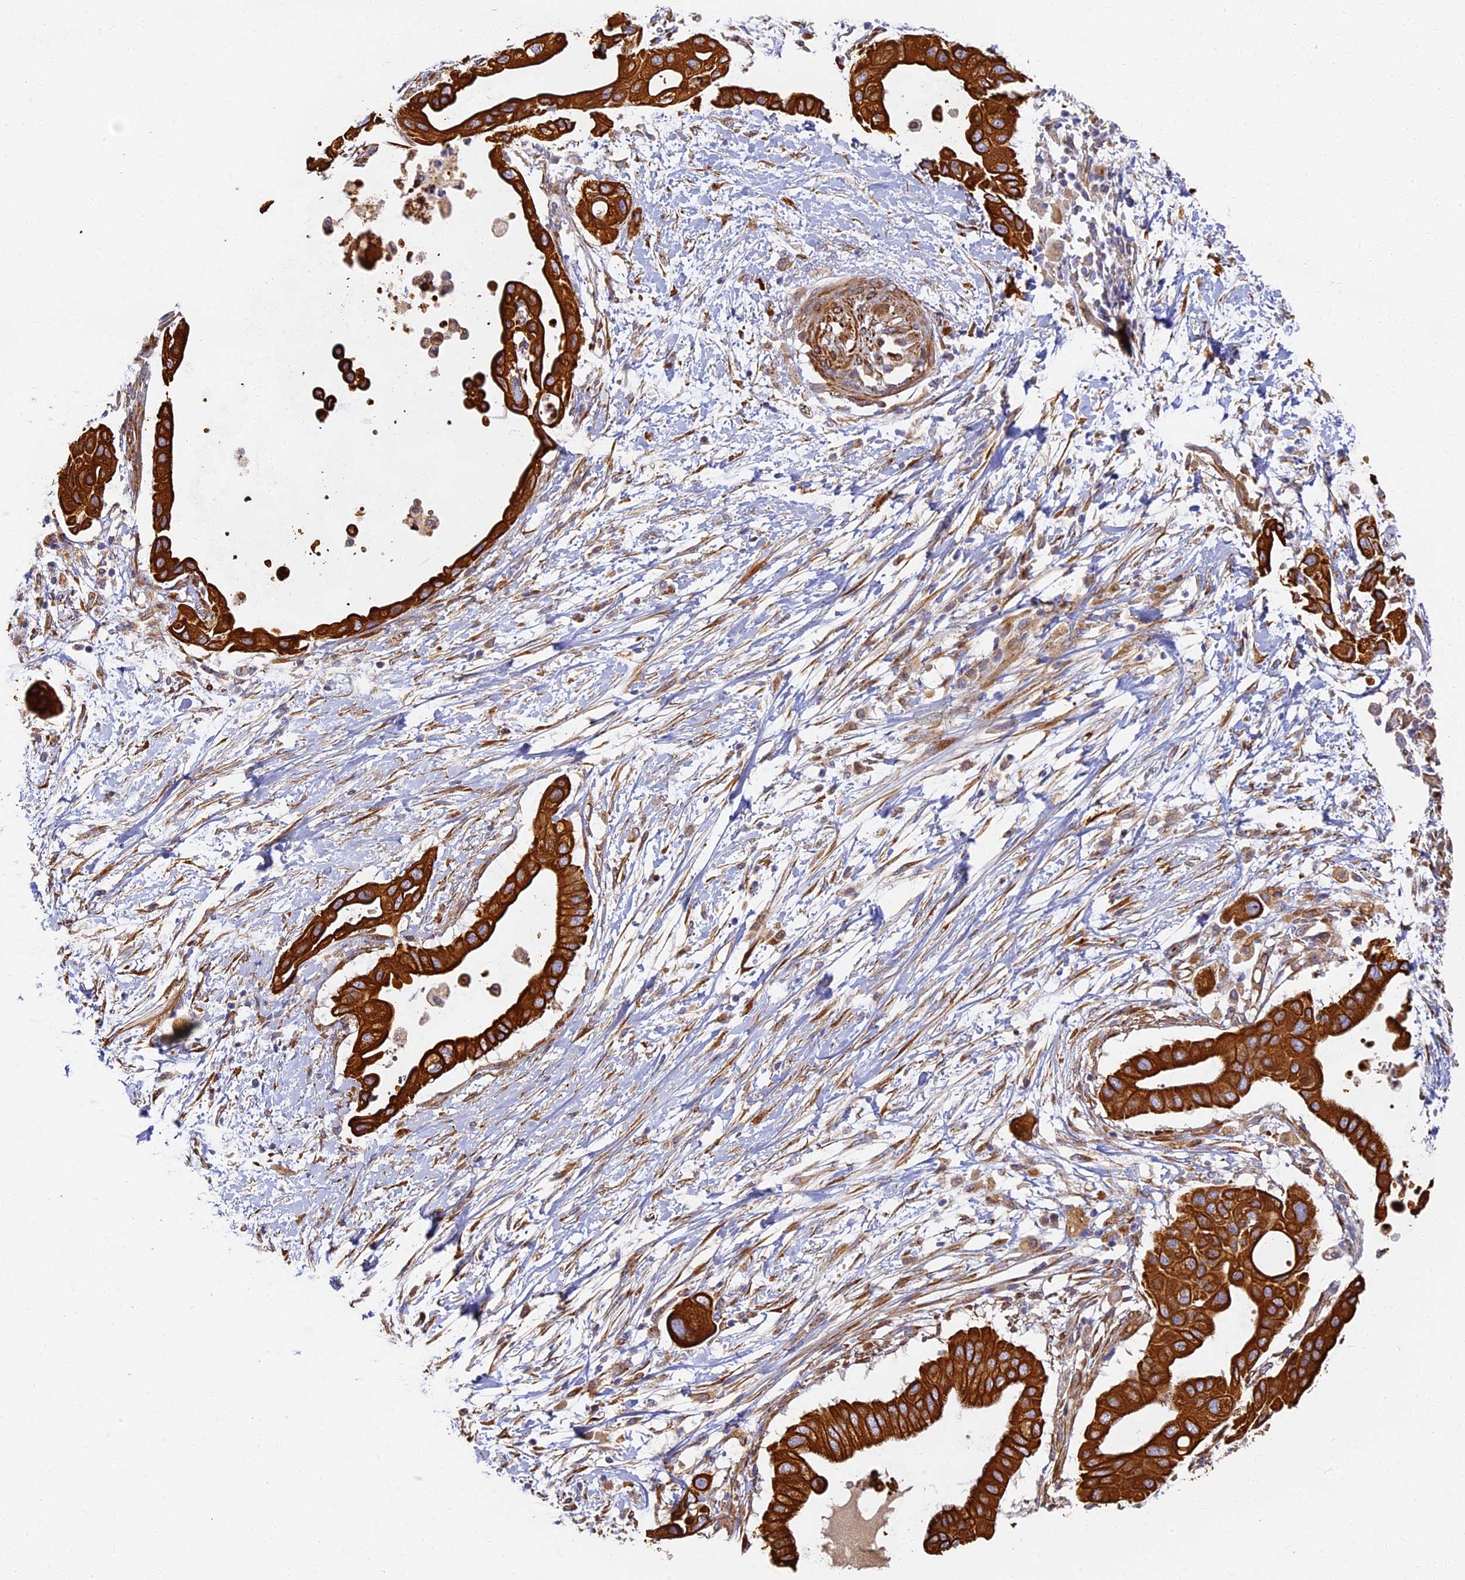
{"staining": {"intensity": "strong", "quantity": ">75%", "location": "cytoplasmic/membranous"}, "tissue": "pancreatic cancer", "cell_type": "Tumor cells", "image_type": "cancer", "snomed": [{"axis": "morphology", "description": "Adenocarcinoma, NOS"}, {"axis": "topography", "description": "Pancreas"}], "caption": "Tumor cells demonstrate strong cytoplasmic/membranous expression in about >75% of cells in adenocarcinoma (pancreatic). The staining was performed using DAB (3,3'-diaminobenzidine), with brown indicating positive protein expression. Nuclei are stained blue with hematoxylin.", "gene": "LRRC57", "patient": {"sex": "male", "age": 68}}